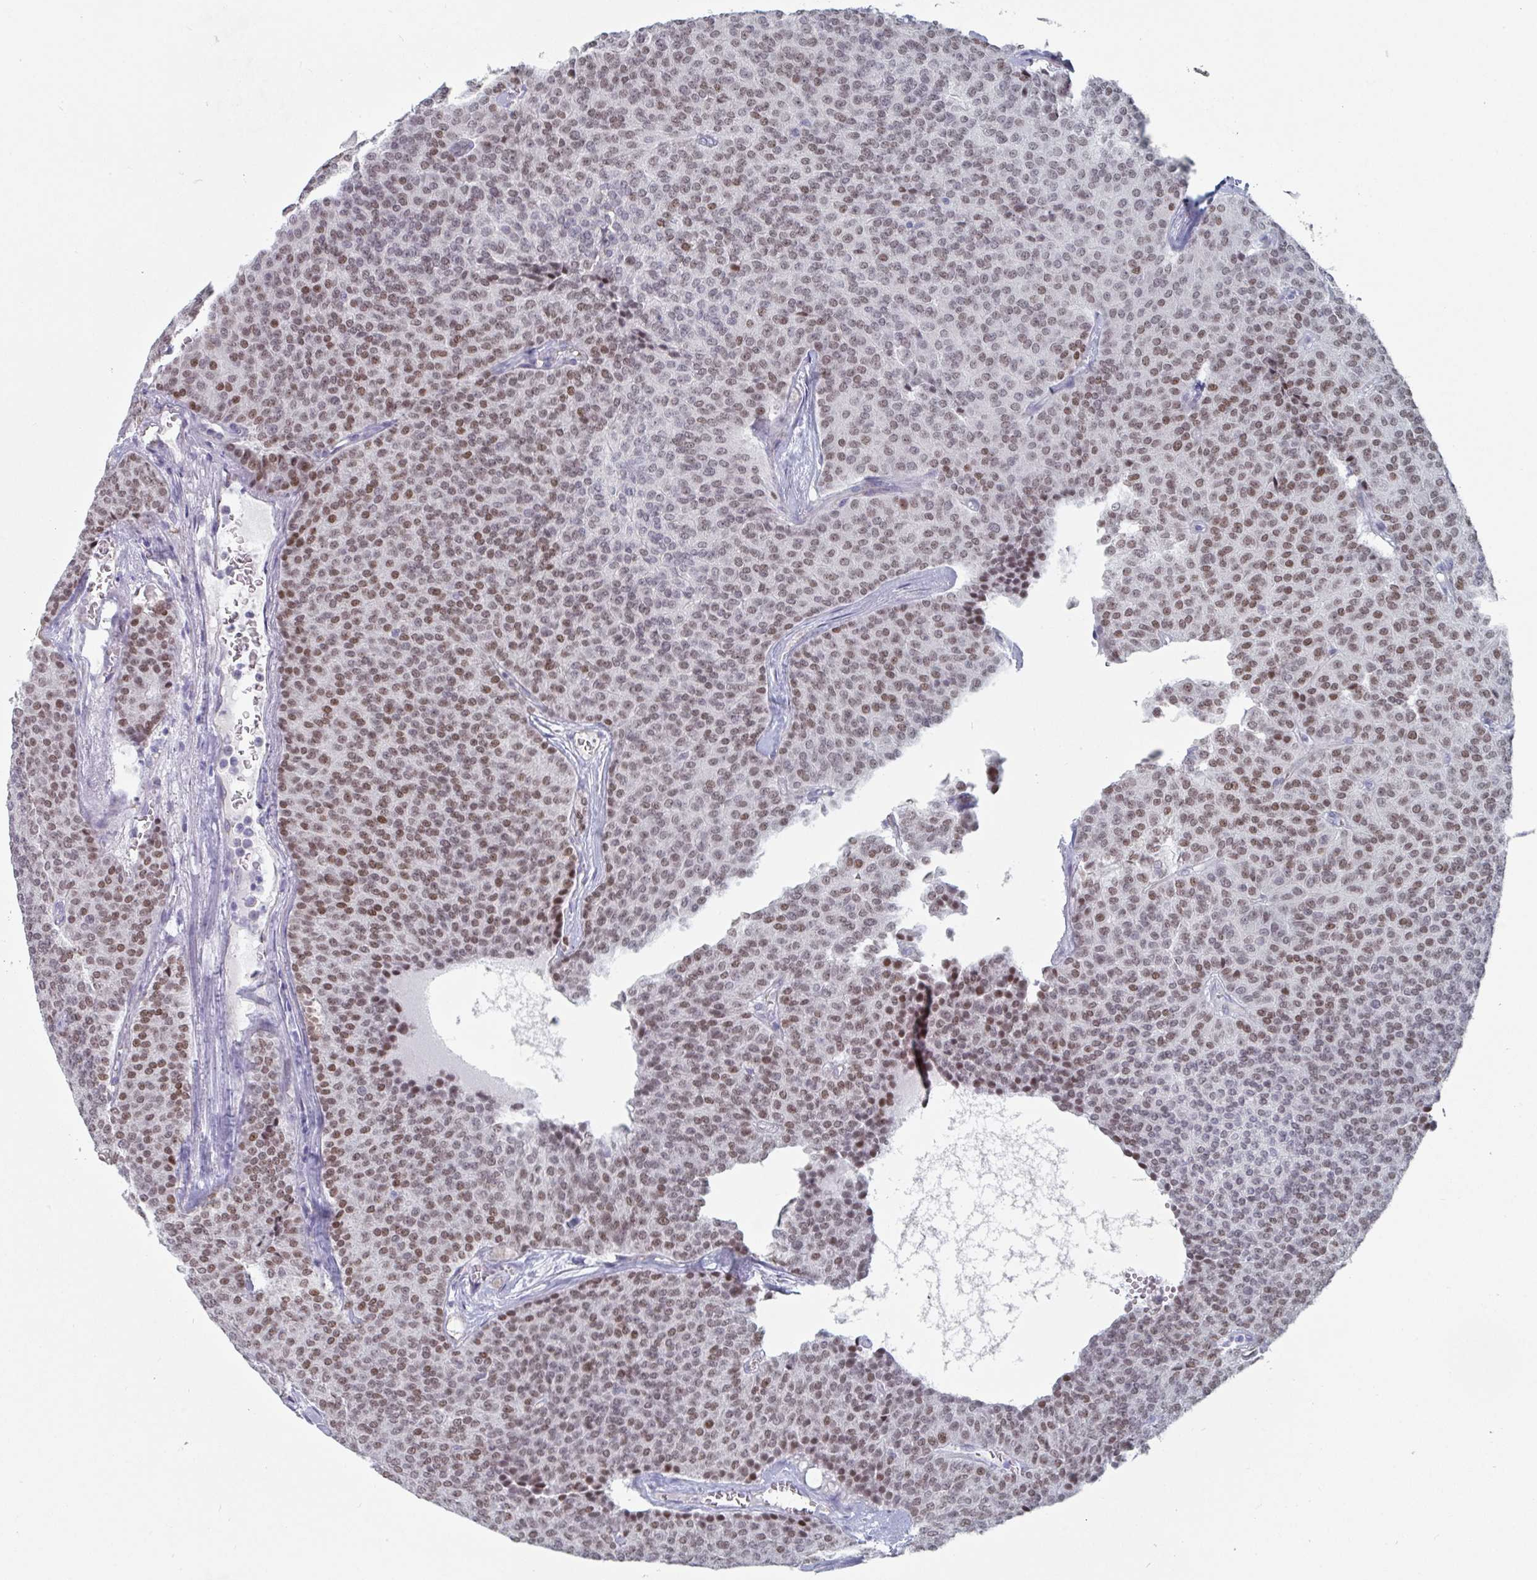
{"staining": {"intensity": "moderate", "quantity": ">75%", "location": "nuclear"}, "tissue": "carcinoid", "cell_type": "Tumor cells", "image_type": "cancer", "snomed": [{"axis": "morphology", "description": "Carcinoid, malignant, NOS"}, {"axis": "topography", "description": "Lung"}], "caption": "This histopathology image exhibits IHC staining of human carcinoid, with medium moderate nuclear positivity in about >75% of tumor cells.", "gene": "FOXA1", "patient": {"sex": "male", "age": 61}}